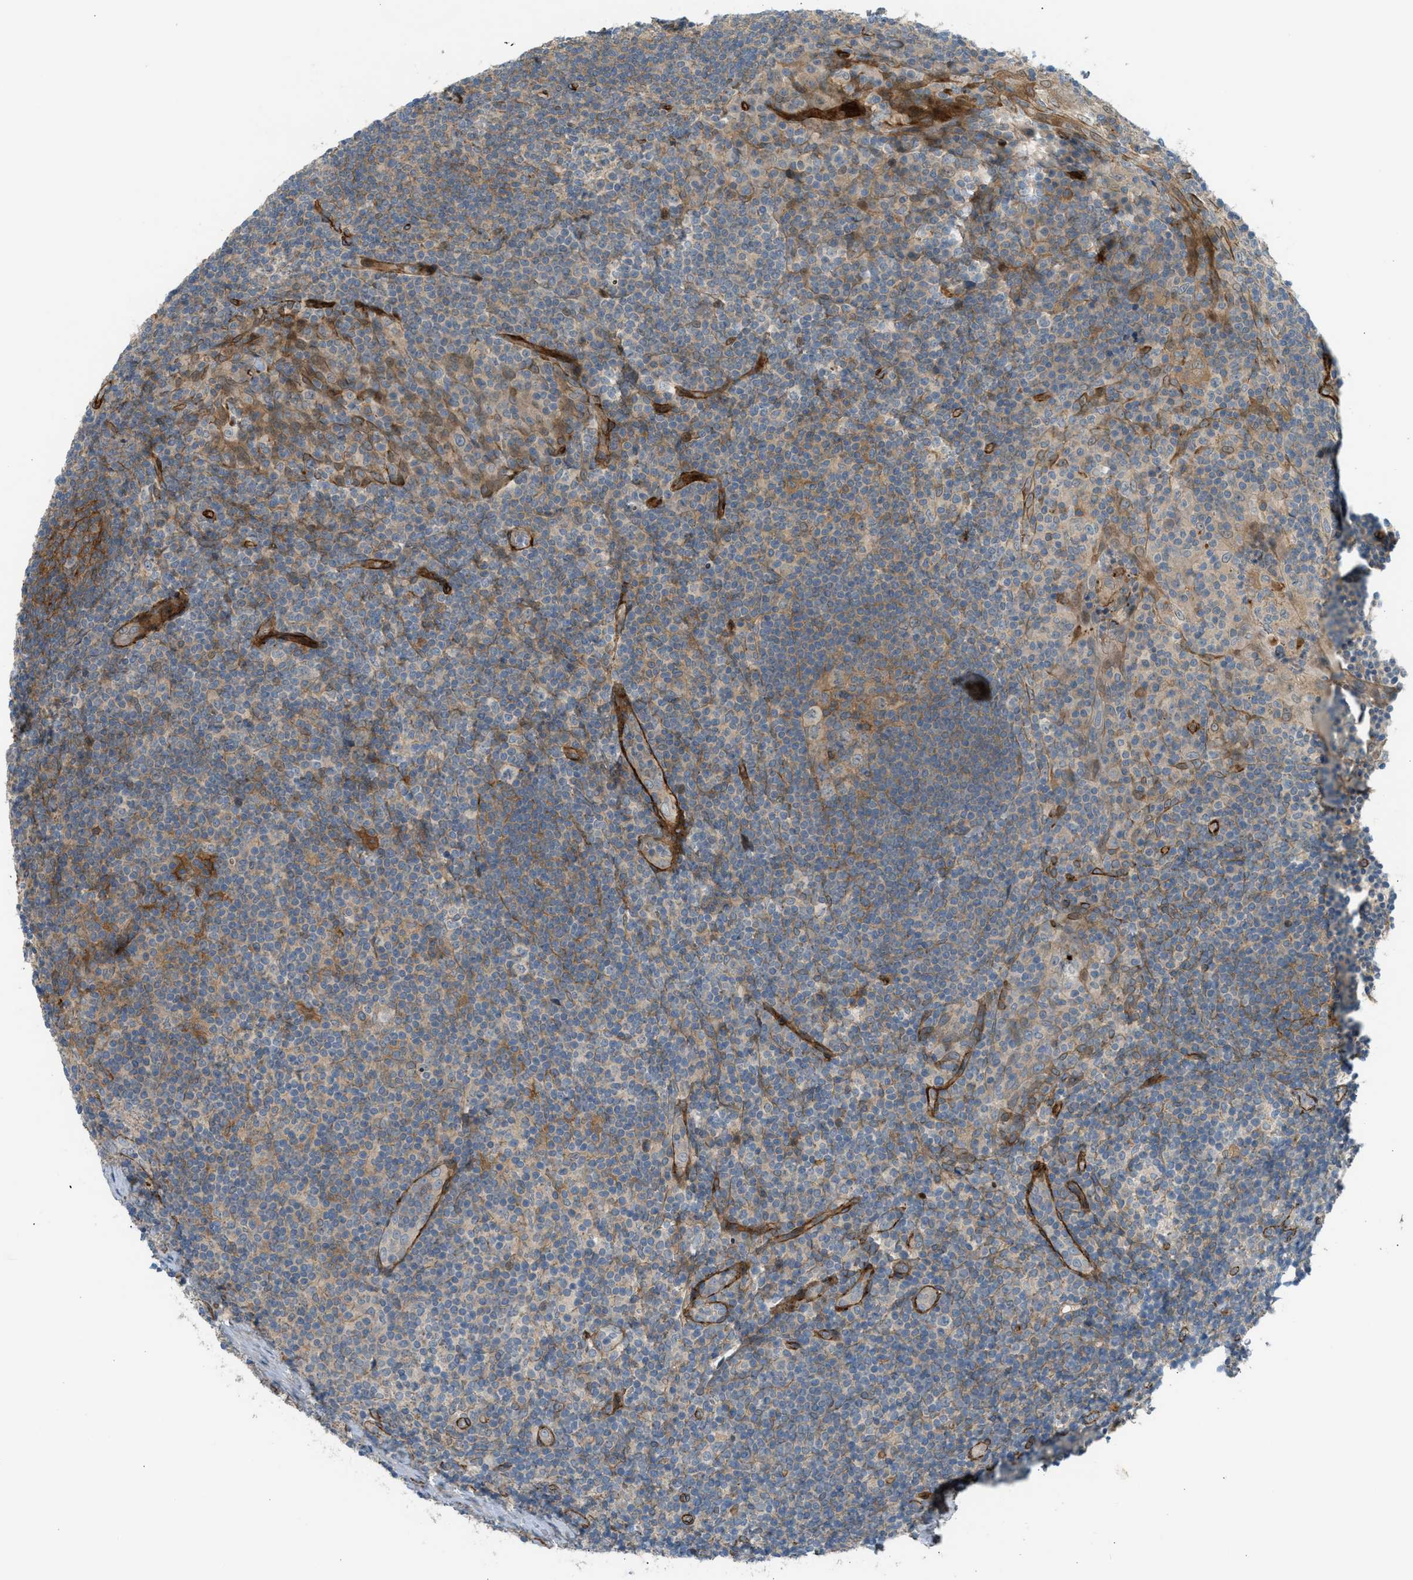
{"staining": {"intensity": "moderate", "quantity": "<25%", "location": "cytoplasmic/membranous"}, "tissue": "tonsil", "cell_type": "Germinal center cells", "image_type": "normal", "snomed": [{"axis": "morphology", "description": "Normal tissue, NOS"}, {"axis": "topography", "description": "Tonsil"}], "caption": "A brown stain shows moderate cytoplasmic/membranous positivity of a protein in germinal center cells of benign tonsil.", "gene": "EDNRA", "patient": {"sex": "male", "age": 37}}